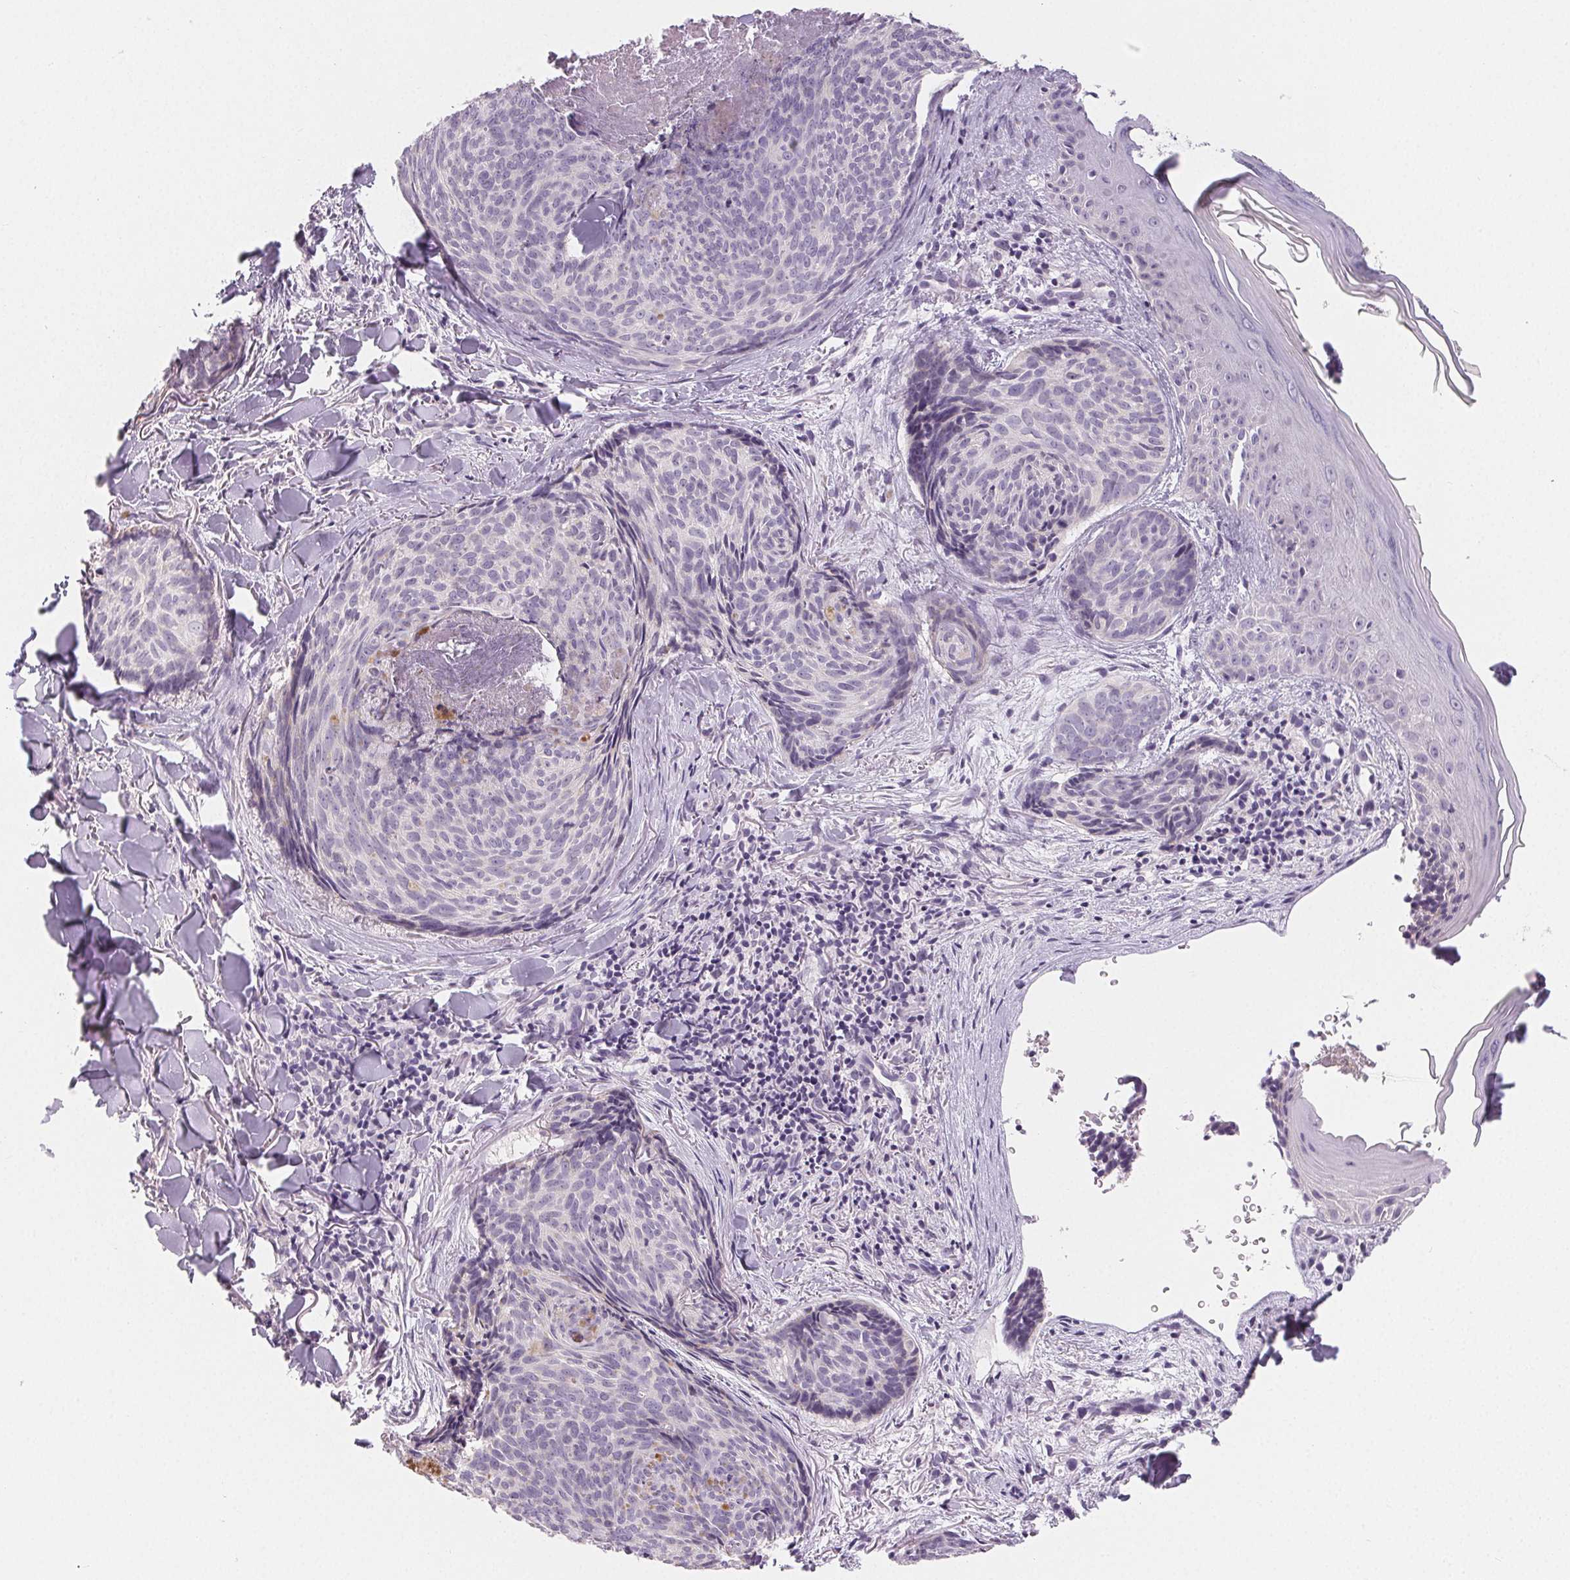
{"staining": {"intensity": "negative", "quantity": "none", "location": "none"}, "tissue": "skin cancer", "cell_type": "Tumor cells", "image_type": "cancer", "snomed": [{"axis": "morphology", "description": "Basal cell carcinoma"}, {"axis": "topography", "description": "Skin"}], "caption": "DAB (3,3'-diaminobenzidine) immunohistochemical staining of skin basal cell carcinoma demonstrates no significant staining in tumor cells.", "gene": "SFTPD", "patient": {"sex": "female", "age": 82}}